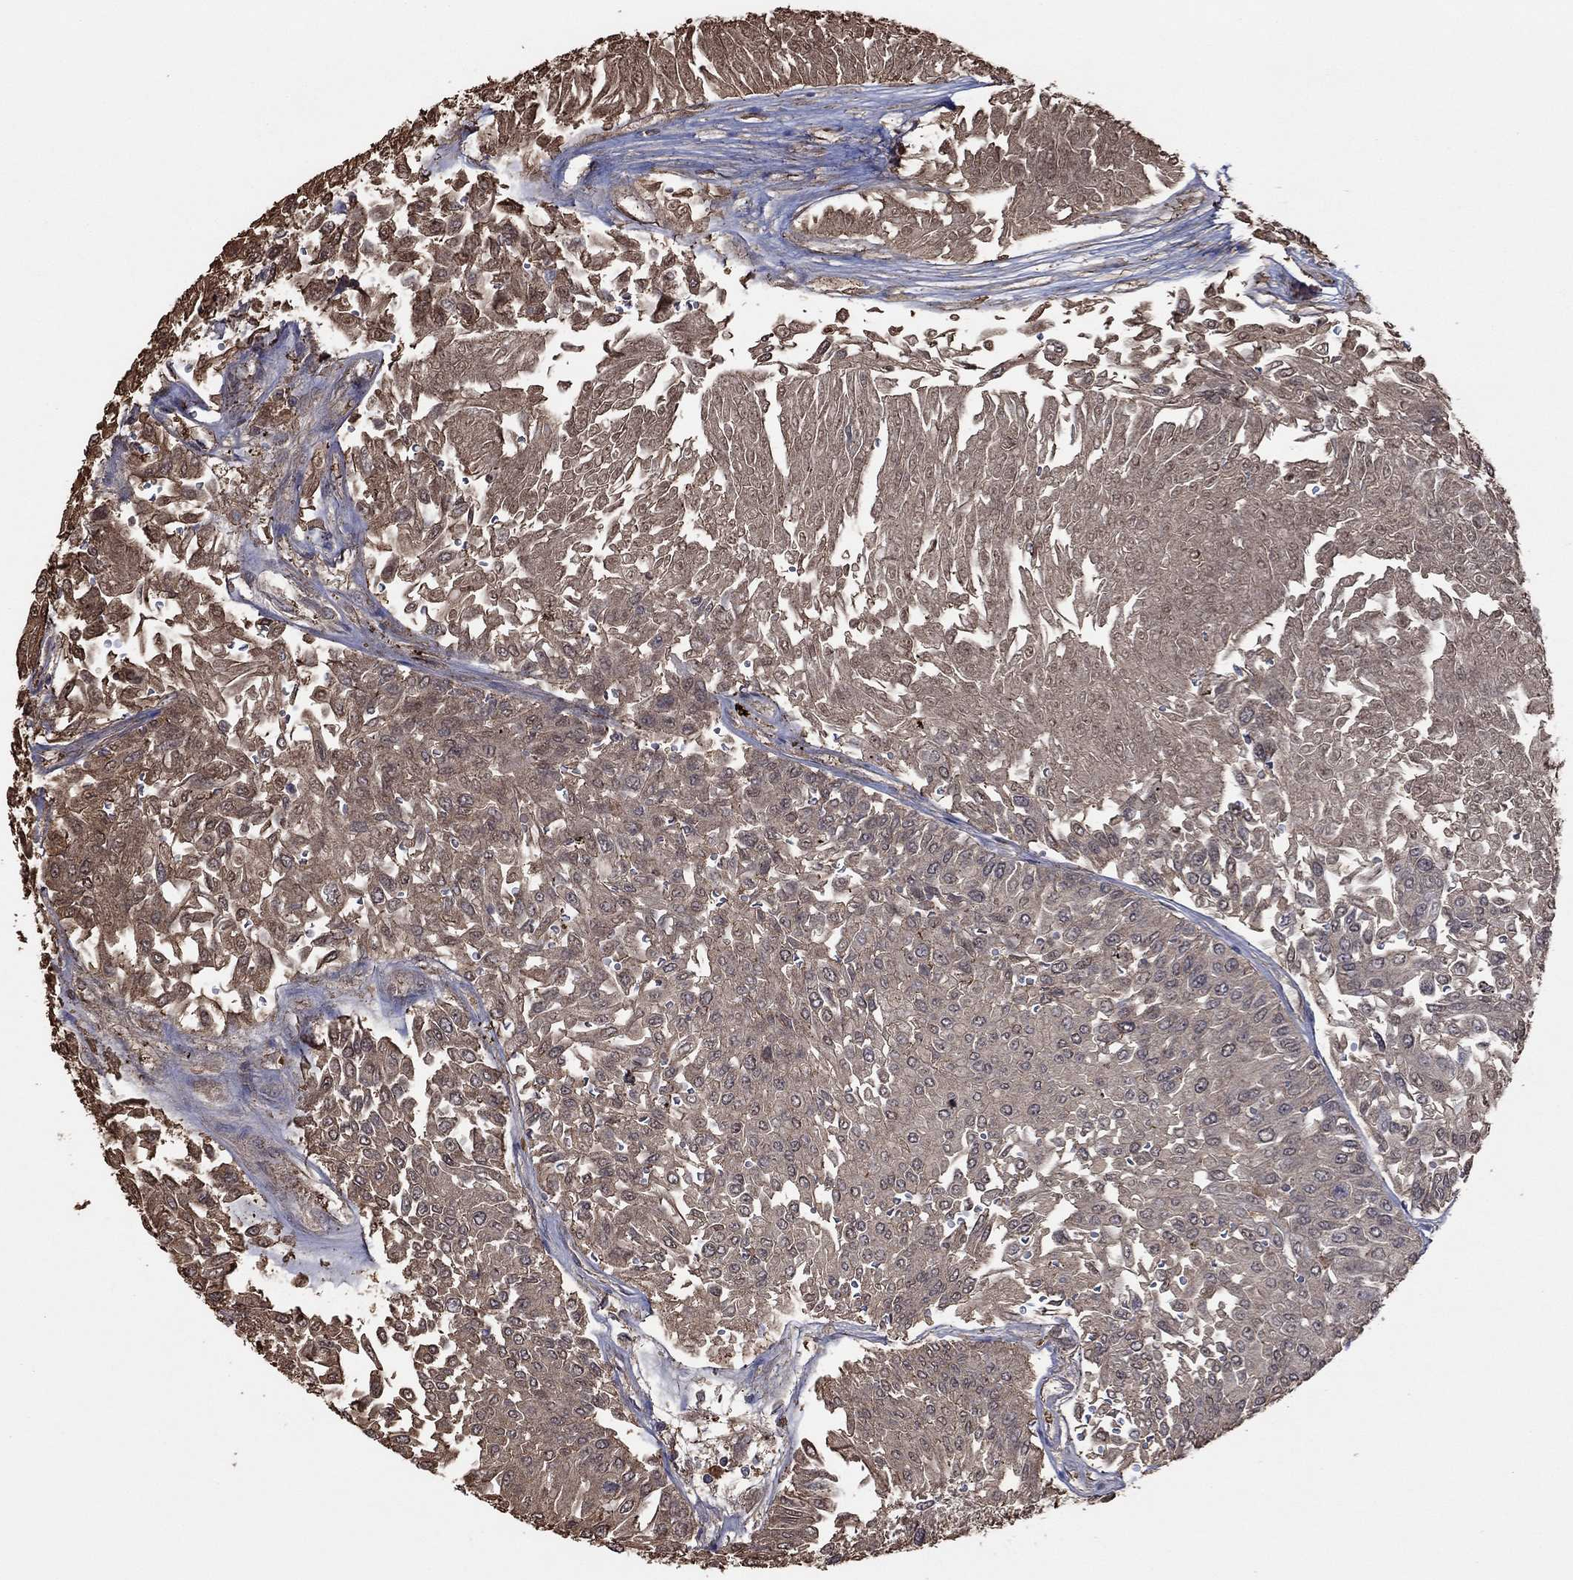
{"staining": {"intensity": "moderate", "quantity": "<25%", "location": "cytoplasmic/membranous"}, "tissue": "urothelial cancer", "cell_type": "Tumor cells", "image_type": "cancer", "snomed": [{"axis": "morphology", "description": "Urothelial carcinoma, Low grade"}, {"axis": "topography", "description": "Urinary bladder"}], "caption": "This image demonstrates IHC staining of low-grade urothelial carcinoma, with low moderate cytoplasmic/membranous positivity in about <25% of tumor cells.", "gene": "RNF114", "patient": {"sex": "male", "age": 67}}